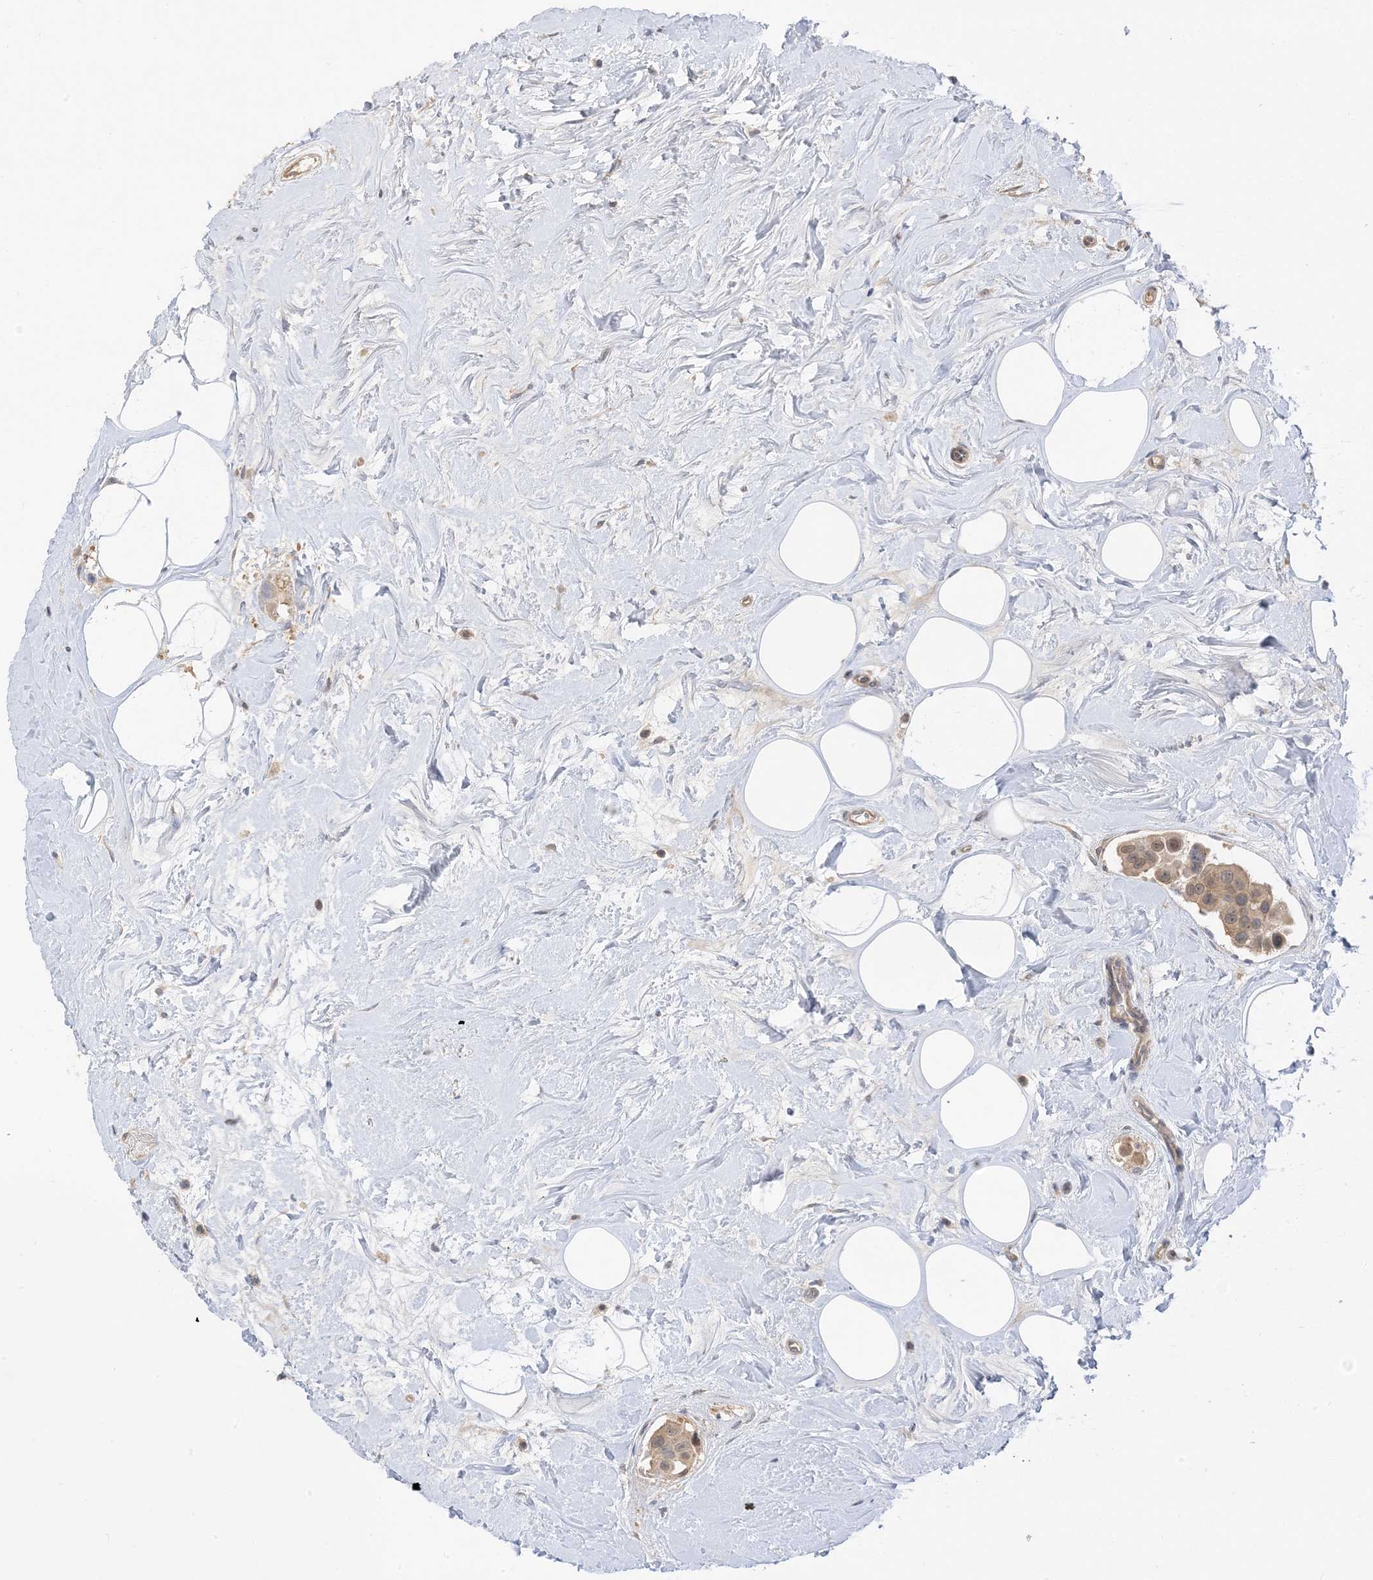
{"staining": {"intensity": "weak", "quantity": "25%-75%", "location": "cytoplasmic/membranous"}, "tissue": "breast cancer", "cell_type": "Tumor cells", "image_type": "cancer", "snomed": [{"axis": "morphology", "description": "Normal tissue, NOS"}, {"axis": "morphology", "description": "Duct carcinoma"}, {"axis": "topography", "description": "Breast"}], "caption": "A micrograph of human breast infiltrating ductal carcinoma stained for a protein reveals weak cytoplasmic/membranous brown staining in tumor cells.", "gene": "WDR26", "patient": {"sex": "female", "age": 39}}